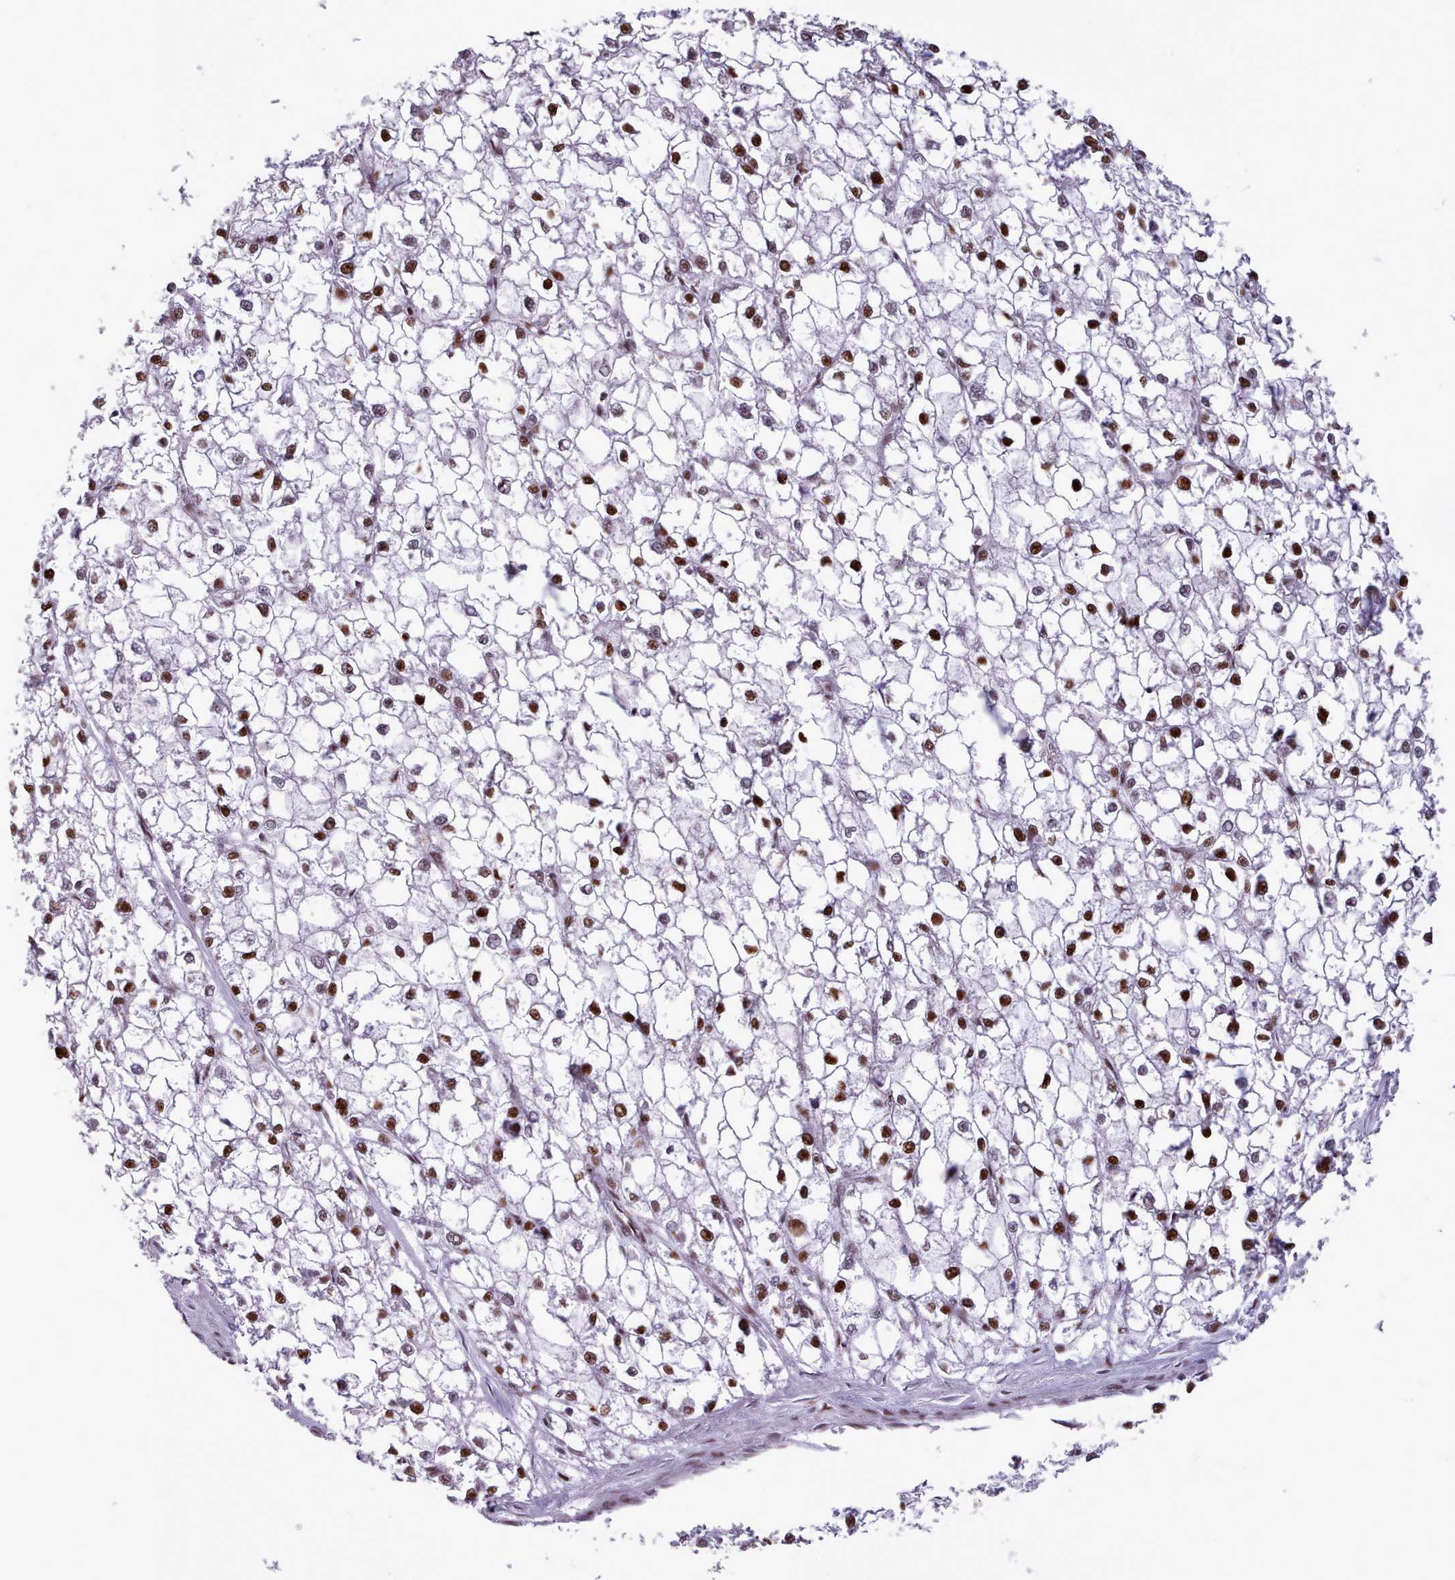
{"staining": {"intensity": "strong", "quantity": ">75%", "location": "nuclear"}, "tissue": "liver cancer", "cell_type": "Tumor cells", "image_type": "cancer", "snomed": [{"axis": "morphology", "description": "Carcinoma, Hepatocellular, NOS"}, {"axis": "topography", "description": "Liver"}], "caption": "Strong nuclear protein expression is seen in about >75% of tumor cells in liver cancer (hepatocellular carcinoma).", "gene": "SRSF4", "patient": {"sex": "female", "age": 43}}